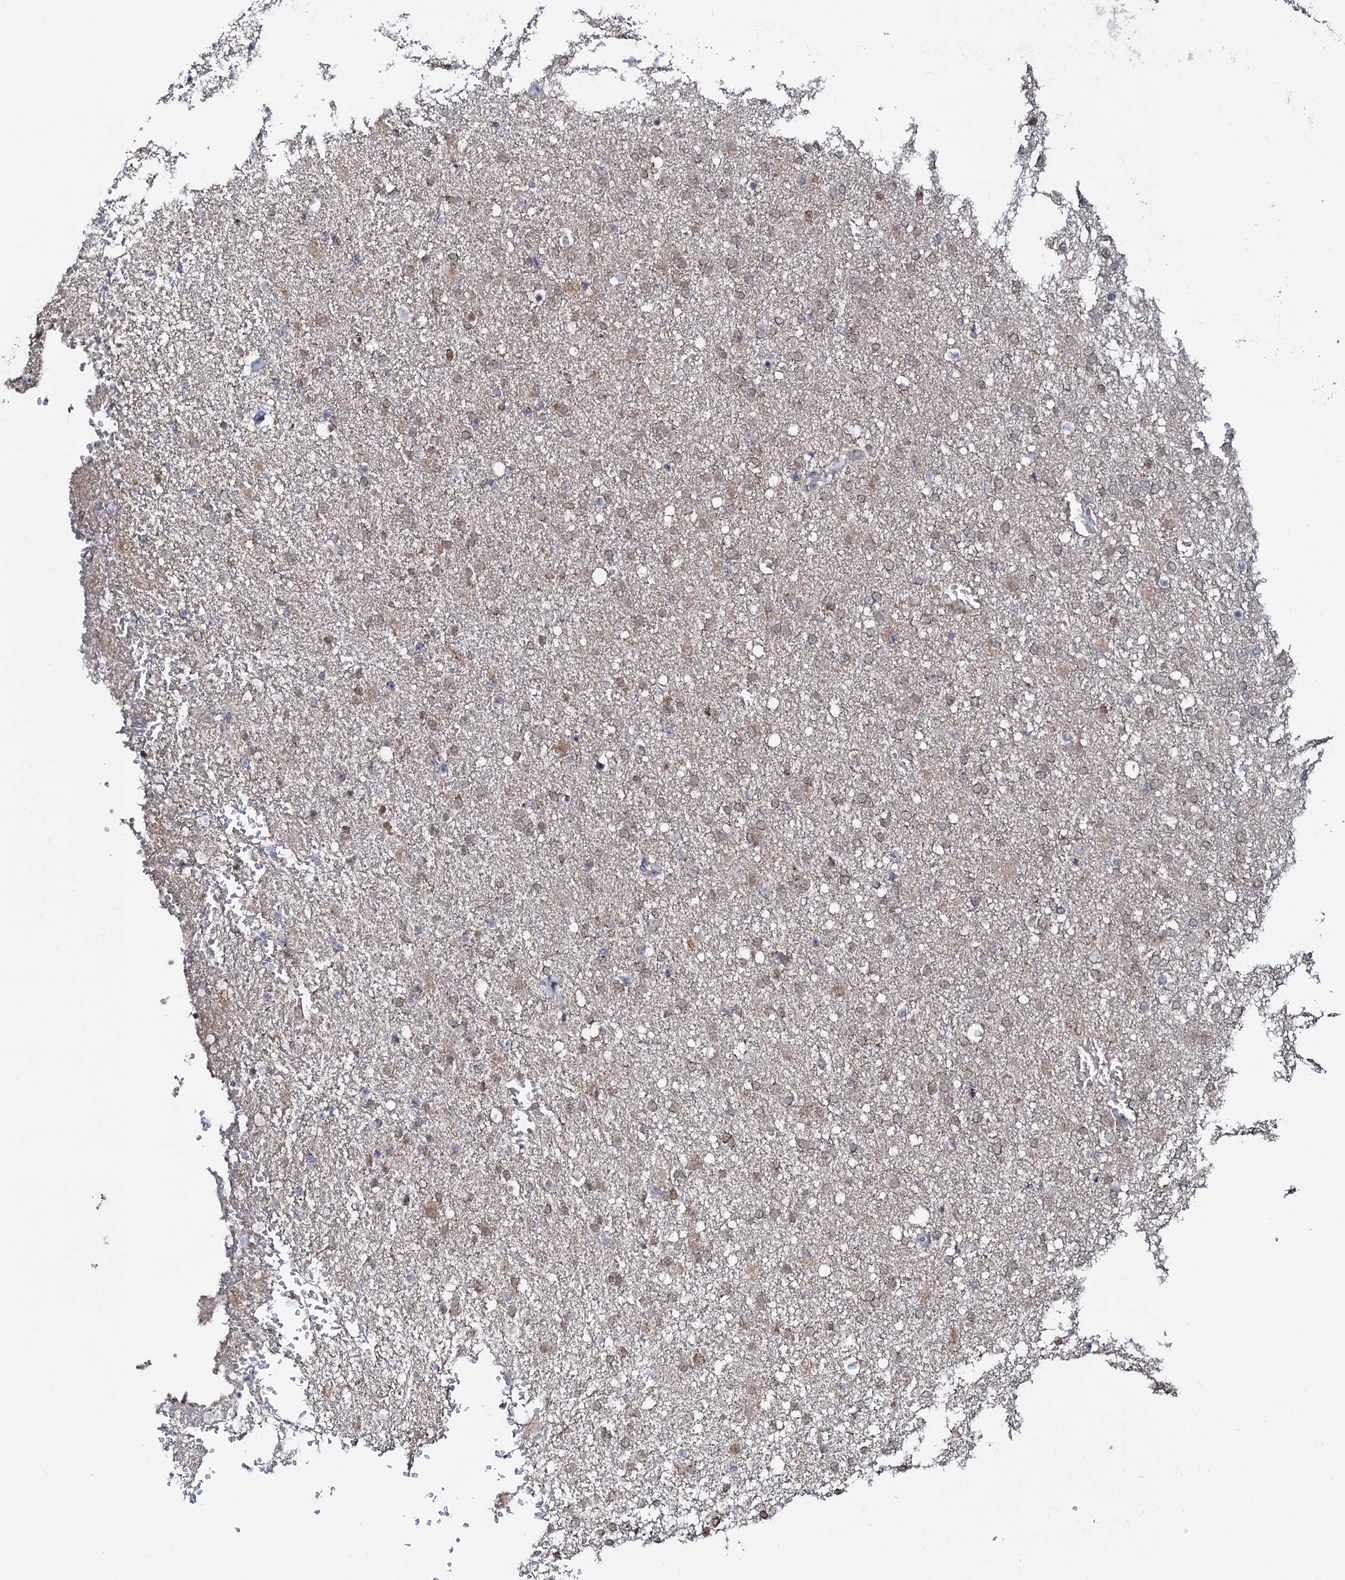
{"staining": {"intensity": "weak", "quantity": ">75%", "location": "cytoplasmic/membranous"}, "tissue": "glioma", "cell_type": "Tumor cells", "image_type": "cancer", "snomed": [{"axis": "morphology", "description": "Glioma, malignant, High grade"}, {"axis": "topography", "description": "Brain"}], "caption": "Immunohistochemistry micrograph of human glioma stained for a protein (brown), which exhibits low levels of weak cytoplasmic/membranous staining in about >75% of tumor cells.", "gene": "PPP1R3D", "patient": {"sex": "male", "age": 72}}